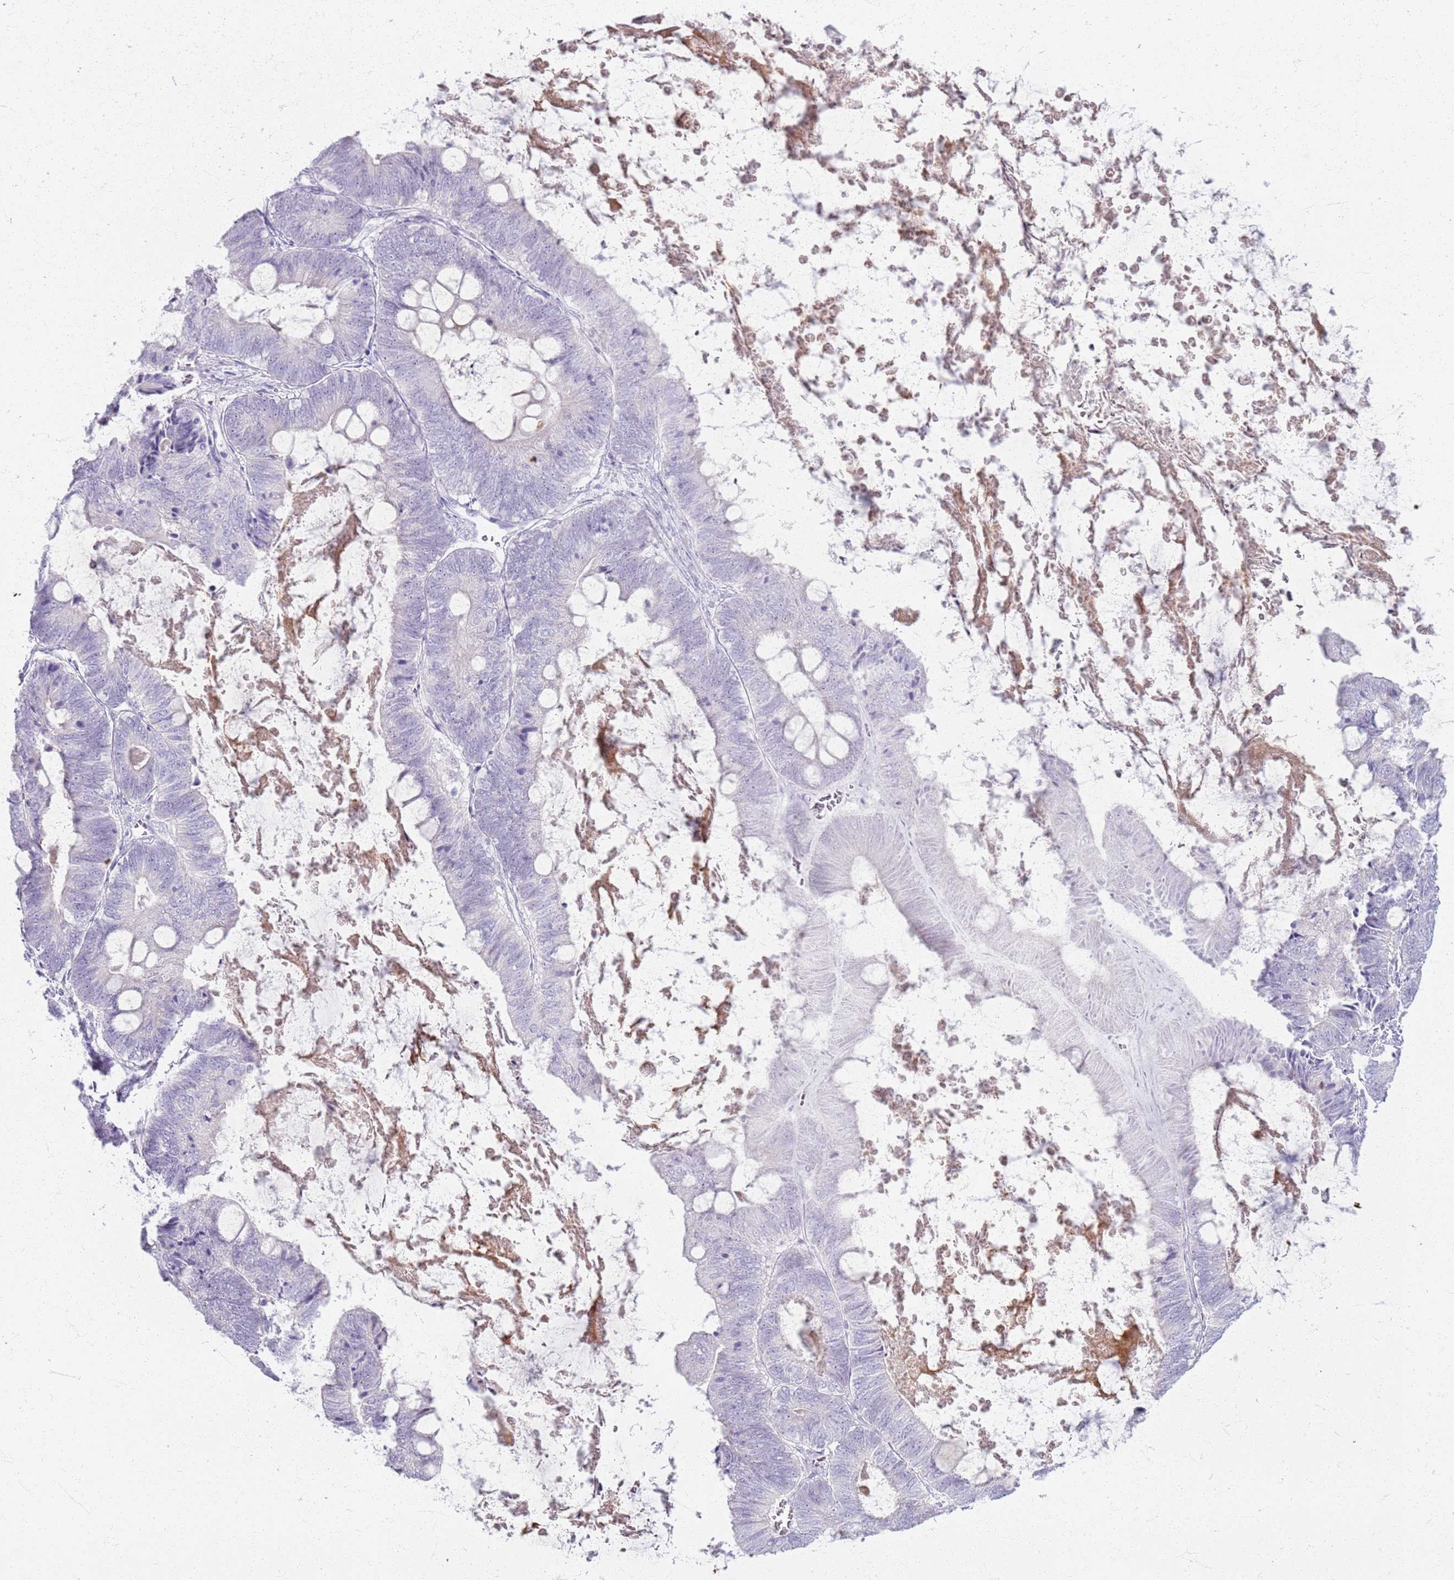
{"staining": {"intensity": "negative", "quantity": "none", "location": "none"}, "tissue": "ovarian cancer", "cell_type": "Tumor cells", "image_type": "cancer", "snomed": [{"axis": "morphology", "description": "Cystadenocarcinoma, mucinous, NOS"}, {"axis": "topography", "description": "Ovary"}], "caption": "Ovarian cancer (mucinous cystadenocarcinoma) stained for a protein using immunohistochemistry (IHC) demonstrates no expression tumor cells.", "gene": "CSRP3", "patient": {"sex": "female", "age": 61}}